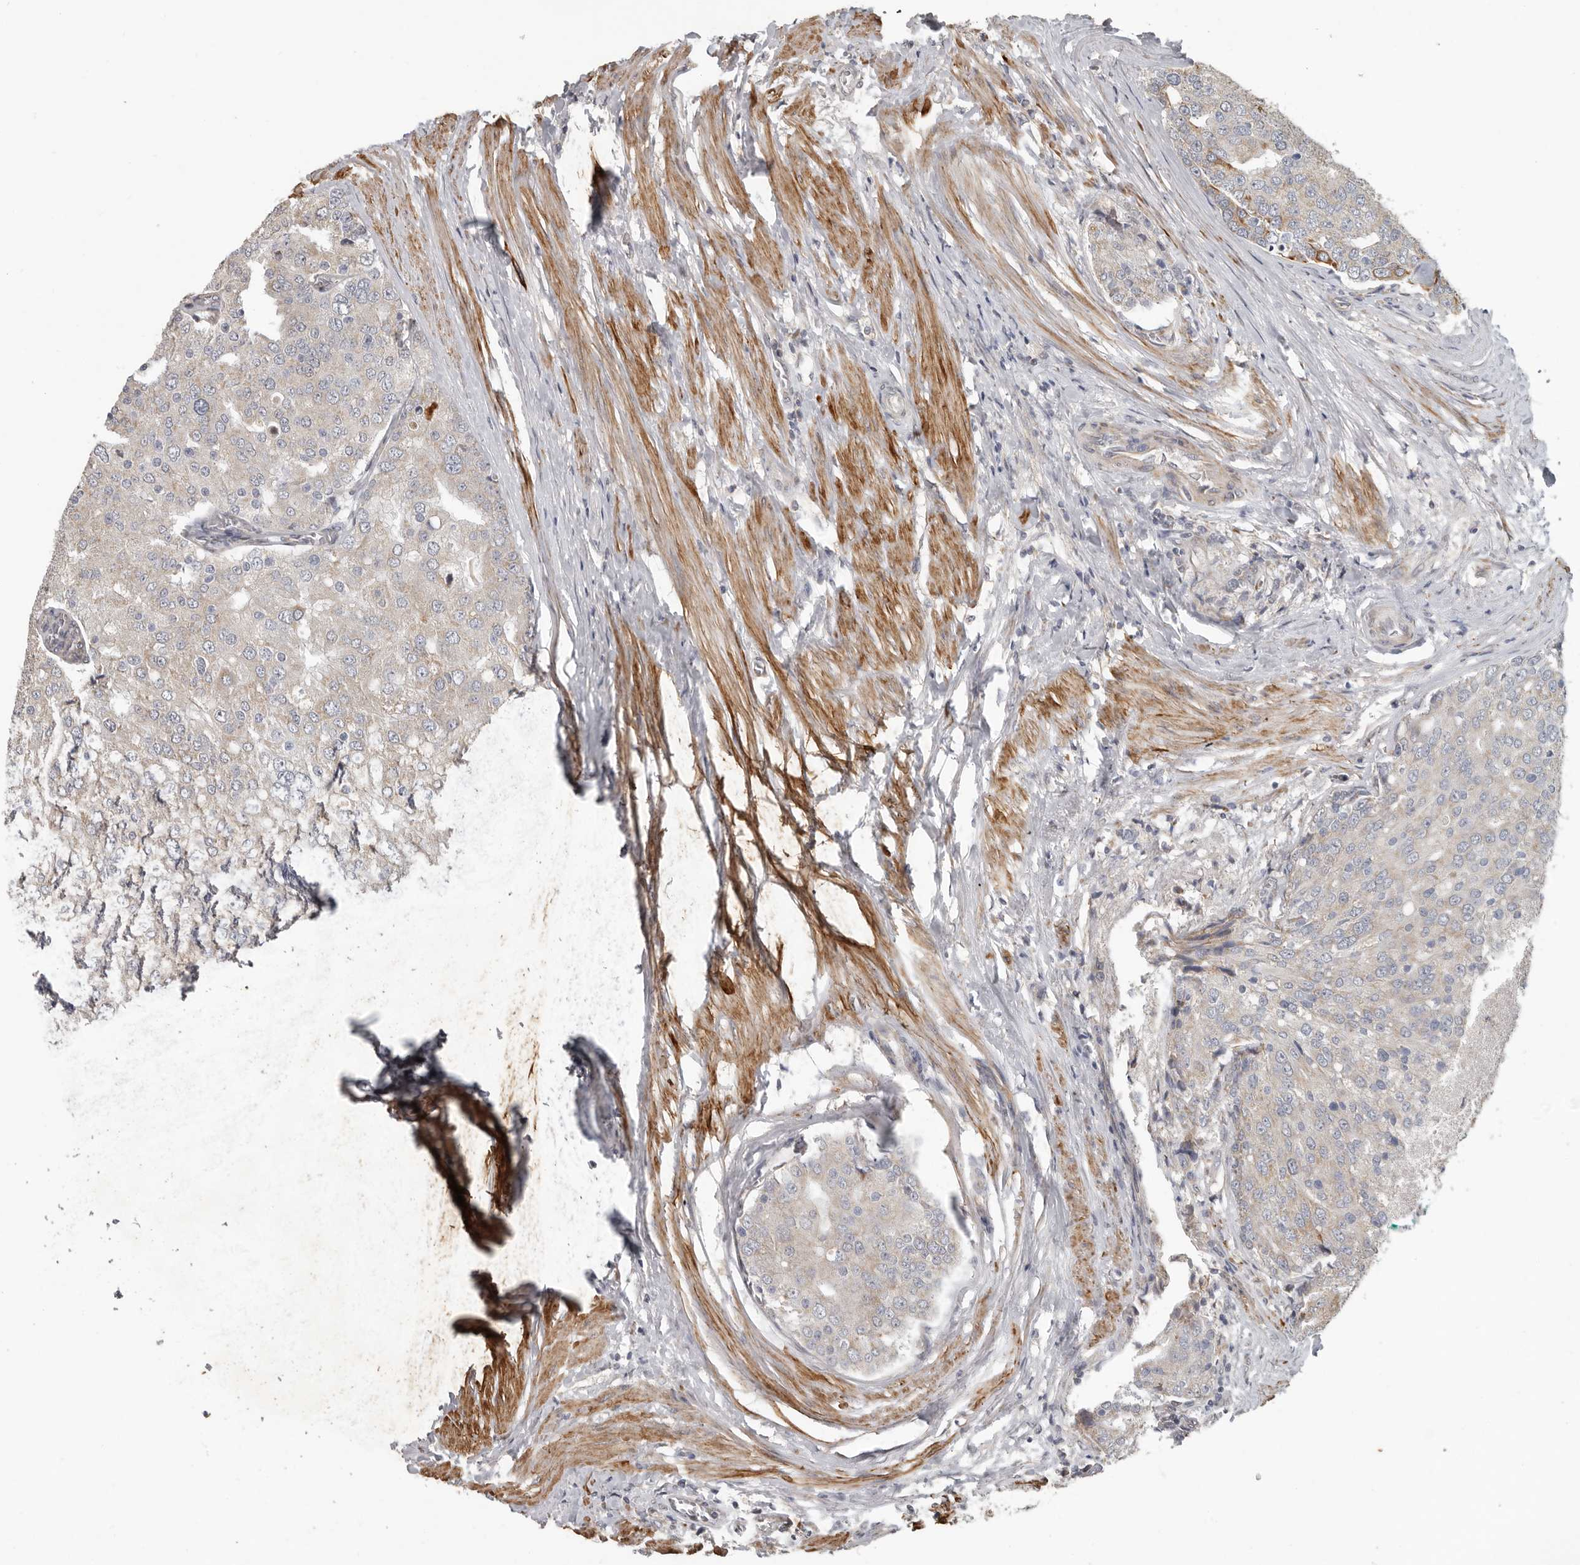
{"staining": {"intensity": "weak", "quantity": "<25%", "location": "cytoplasmic/membranous"}, "tissue": "prostate cancer", "cell_type": "Tumor cells", "image_type": "cancer", "snomed": [{"axis": "morphology", "description": "Adenocarcinoma, High grade"}, {"axis": "topography", "description": "Prostate"}], "caption": "The histopathology image exhibits no staining of tumor cells in prostate high-grade adenocarcinoma.", "gene": "UNK", "patient": {"sex": "male", "age": 50}}